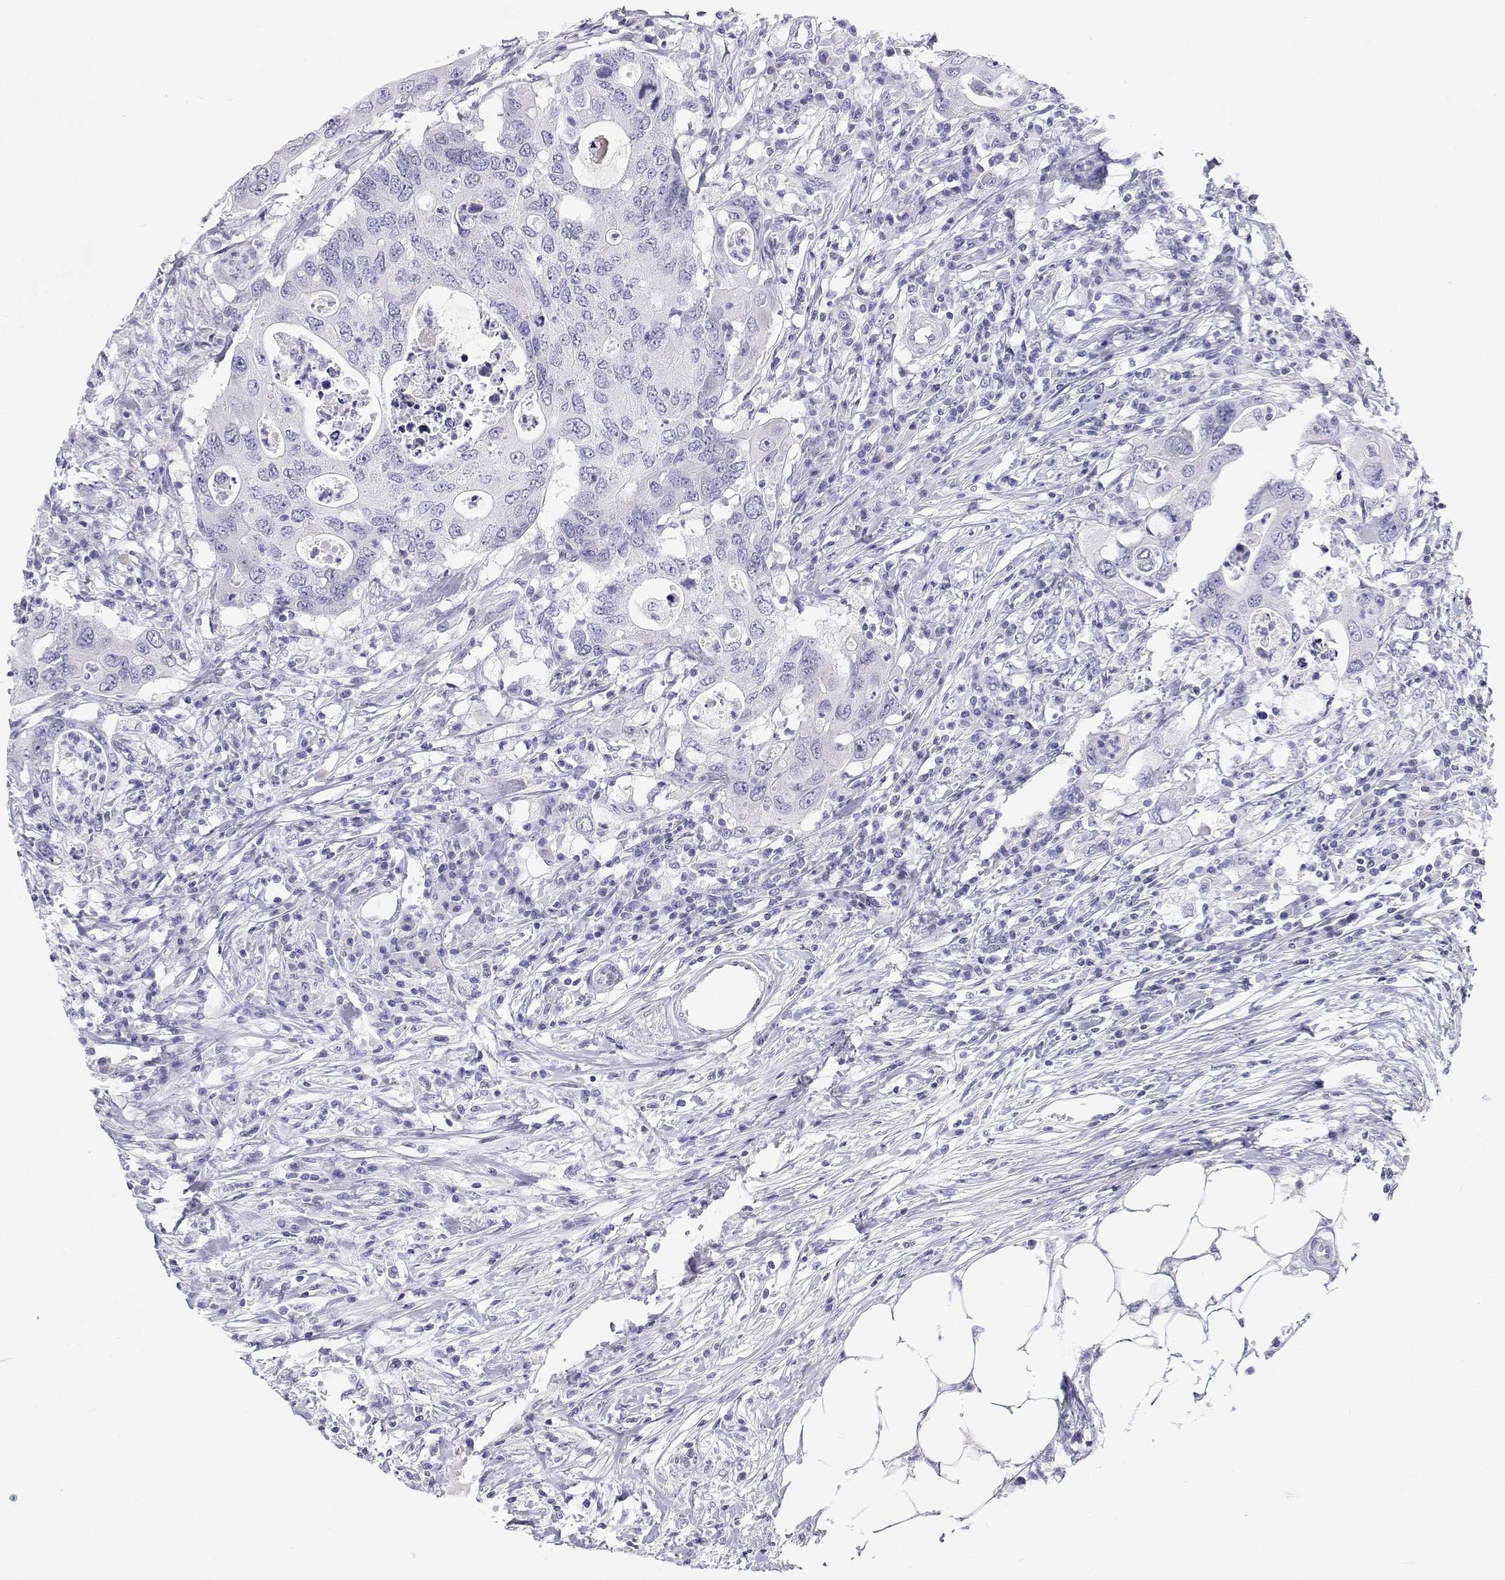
{"staining": {"intensity": "negative", "quantity": "none", "location": "none"}, "tissue": "colorectal cancer", "cell_type": "Tumor cells", "image_type": "cancer", "snomed": [{"axis": "morphology", "description": "Adenocarcinoma, NOS"}, {"axis": "topography", "description": "Colon"}], "caption": "An immunohistochemistry photomicrograph of colorectal cancer is shown. There is no staining in tumor cells of colorectal cancer.", "gene": "TTN", "patient": {"sex": "male", "age": 71}}